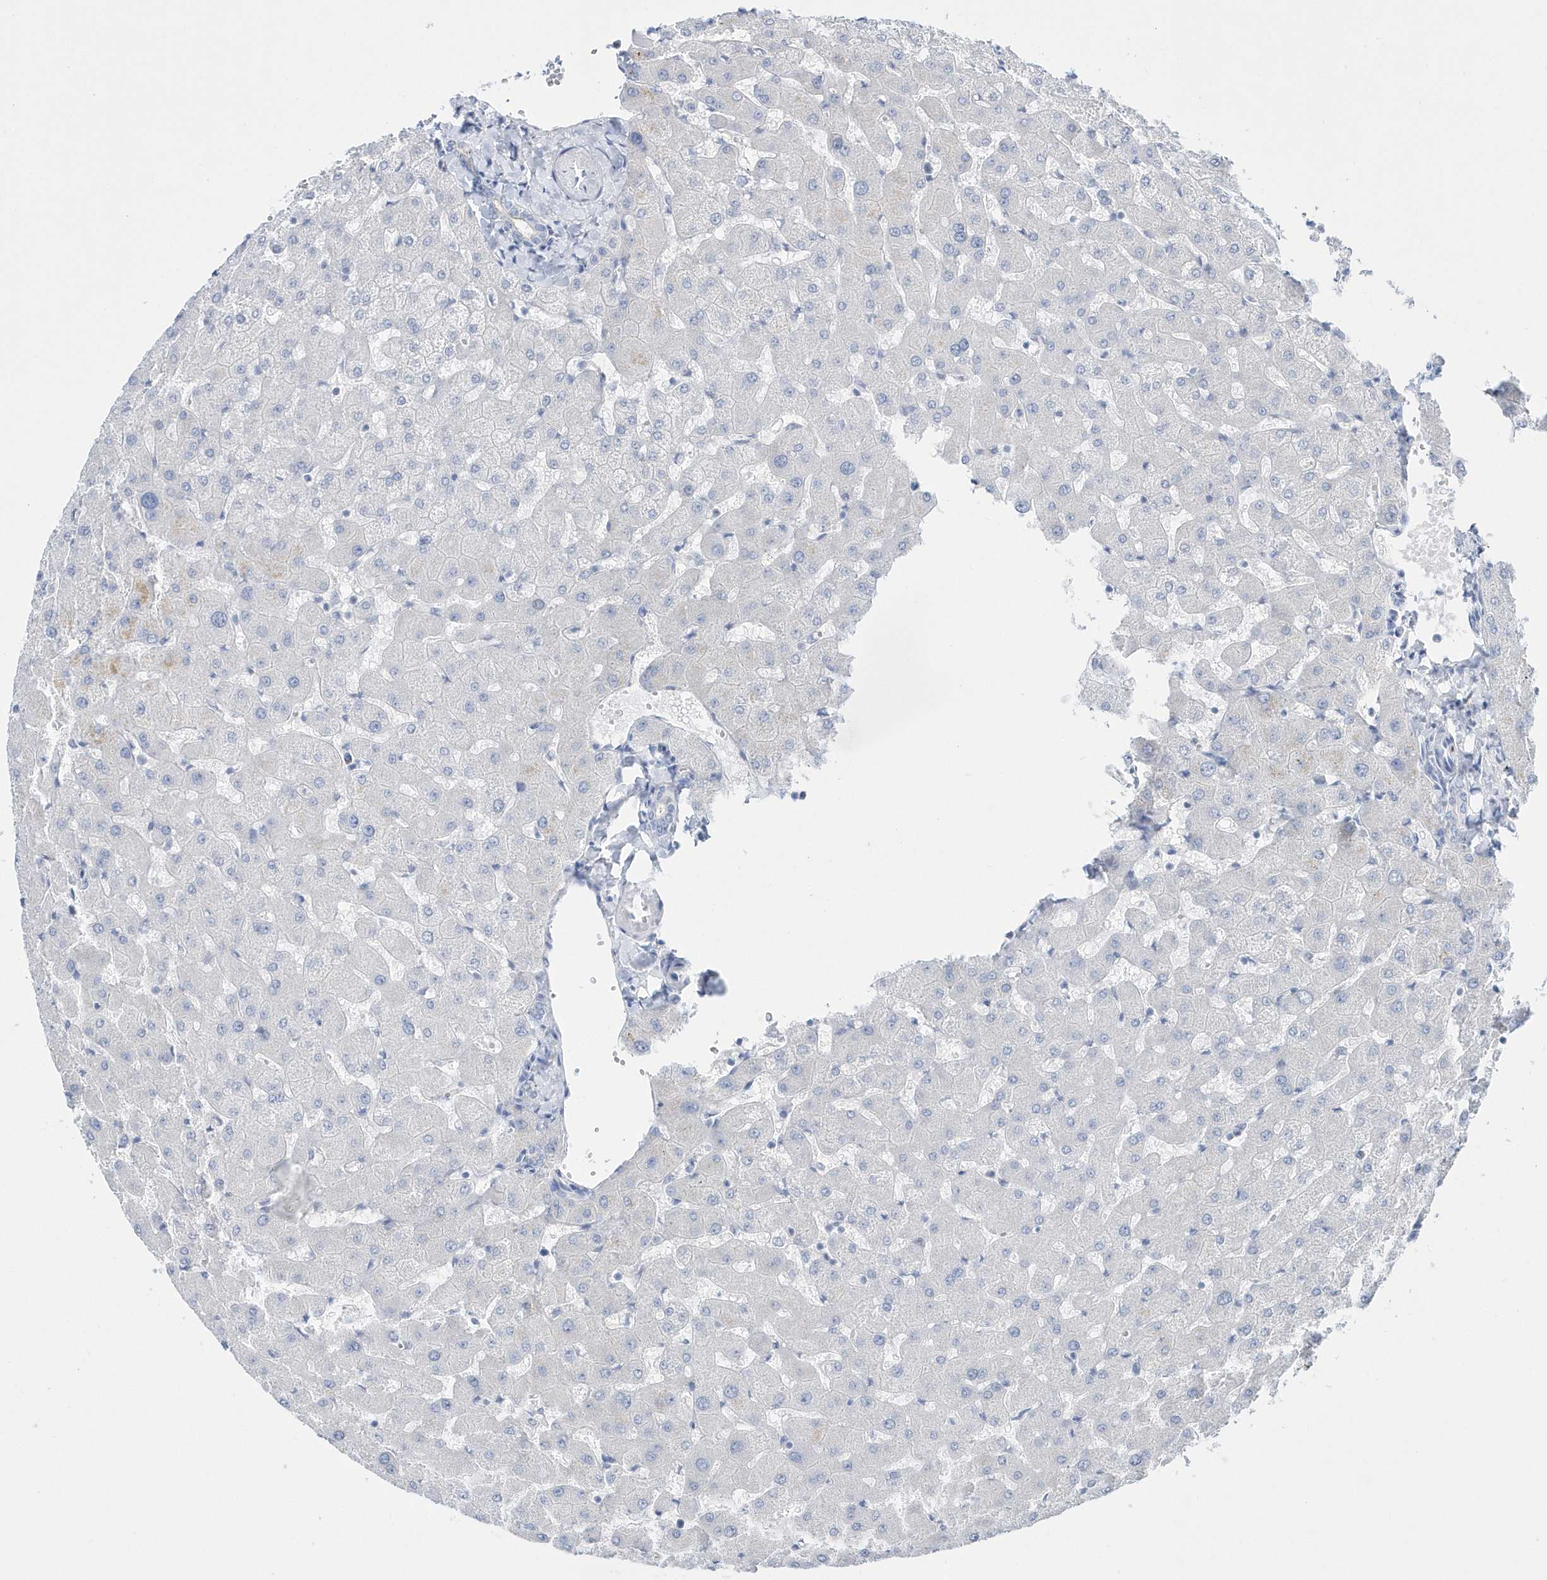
{"staining": {"intensity": "negative", "quantity": "none", "location": "none"}, "tissue": "liver", "cell_type": "Cholangiocytes", "image_type": "normal", "snomed": [{"axis": "morphology", "description": "Normal tissue, NOS"}, {"axis": "topography", "description": "Liver"}], "caption": "Immunohistochemical staining of benign liver displays no significant staining in cholangiocytes.", "gene": "TMCO6", "patient": {"sex": "female", "age": 63}}